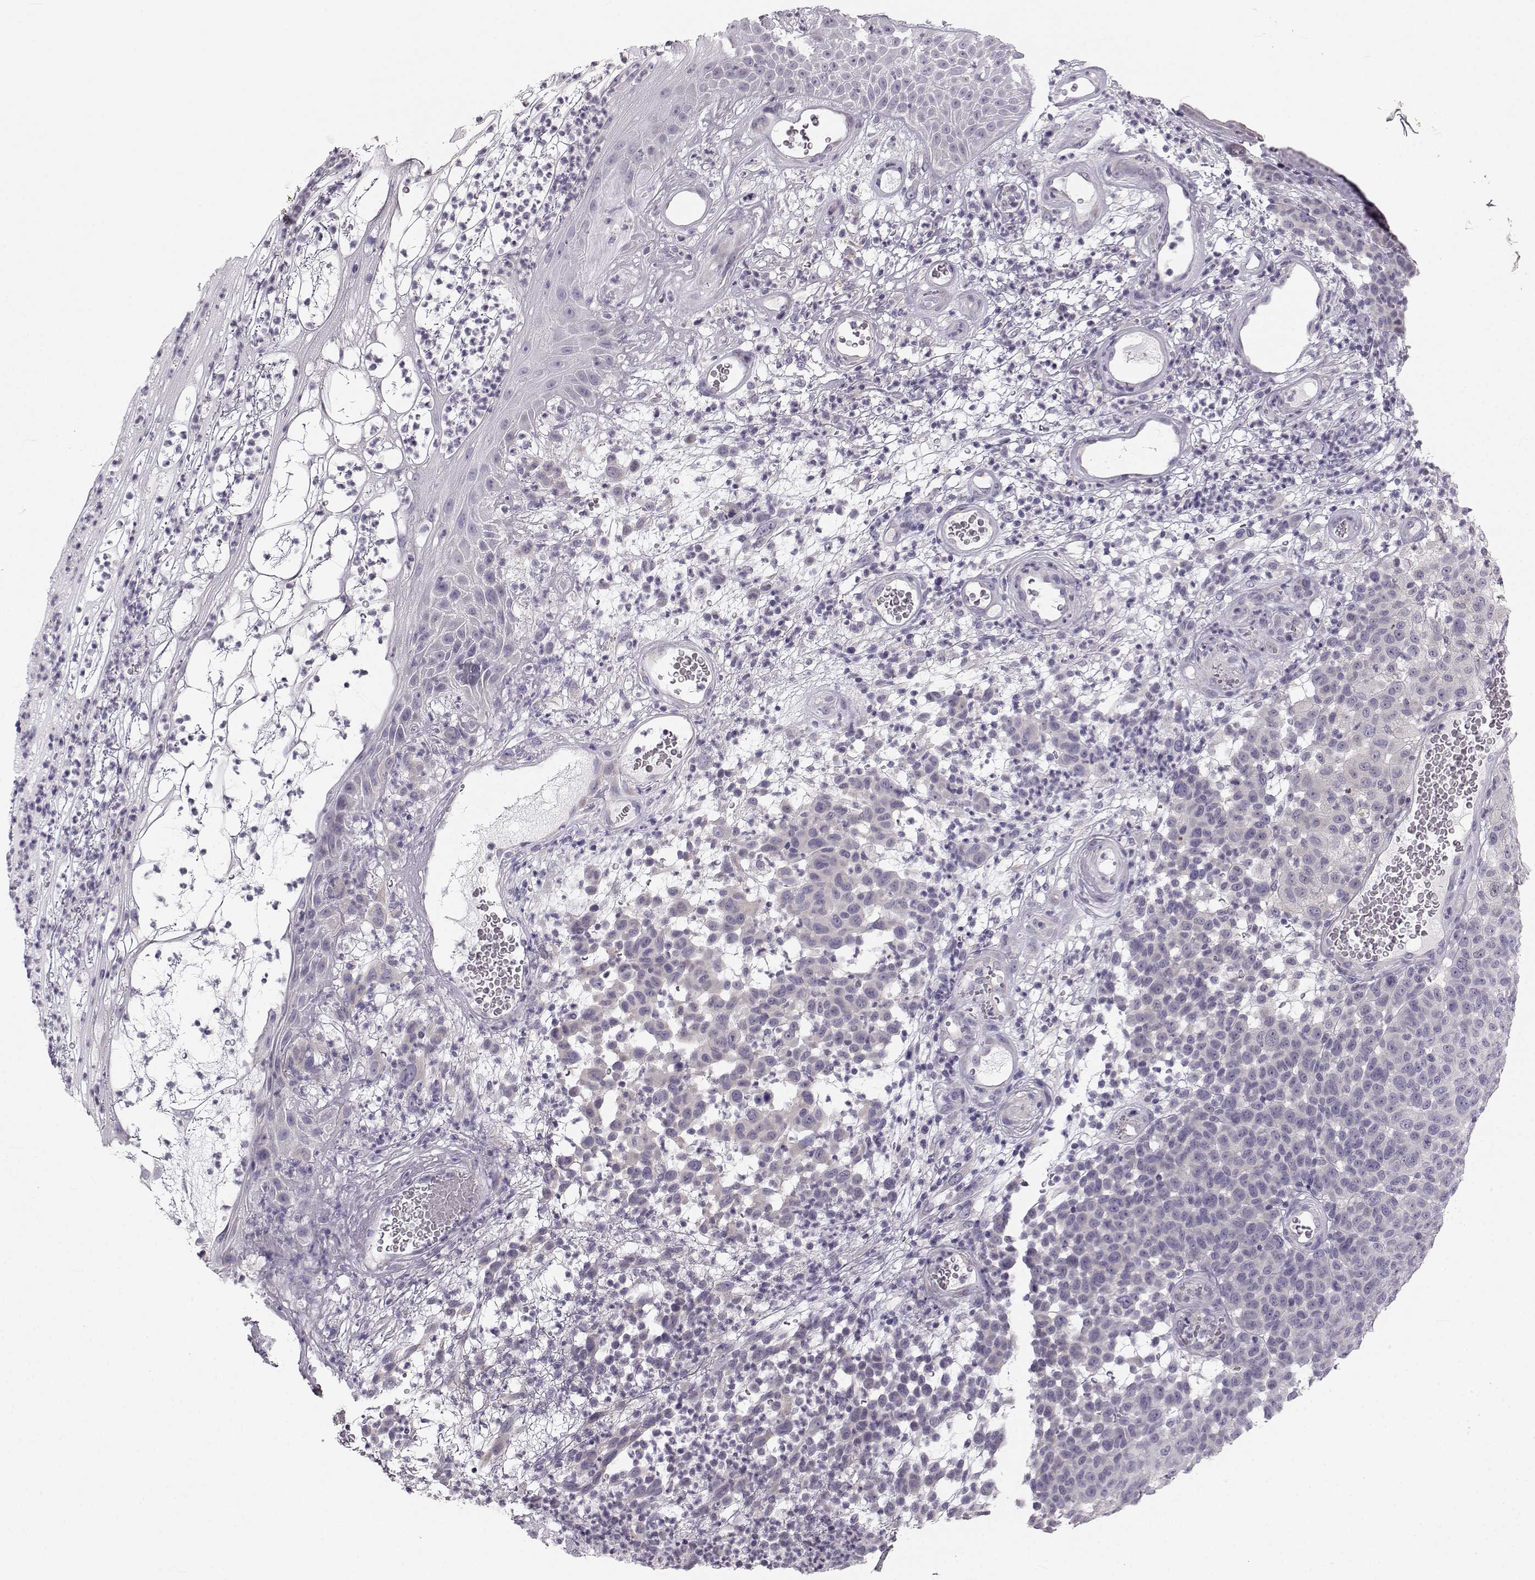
{"staining": {"intensity": "negative", "quantity": "none", "location": "none"}, "tissue": "melanoma", "cell_type": "Tumor cells", "image_type": "cancer", "snomed": [{"axis": "morphology", "description": "Malignant melanoma, NOS"}, {"axis": "topography", "description": "Skin"}], "caption": "Tumor cells show no significant protein positivity in melanoma. (Stains: DAB (3,3'-diaminobenzidine) IHC with hematoxylin counter stain, Microscopy: brightfield microscopy at high magnification).", "gene": "OIP5", "patient": {"sex": "male", "age": 59}}